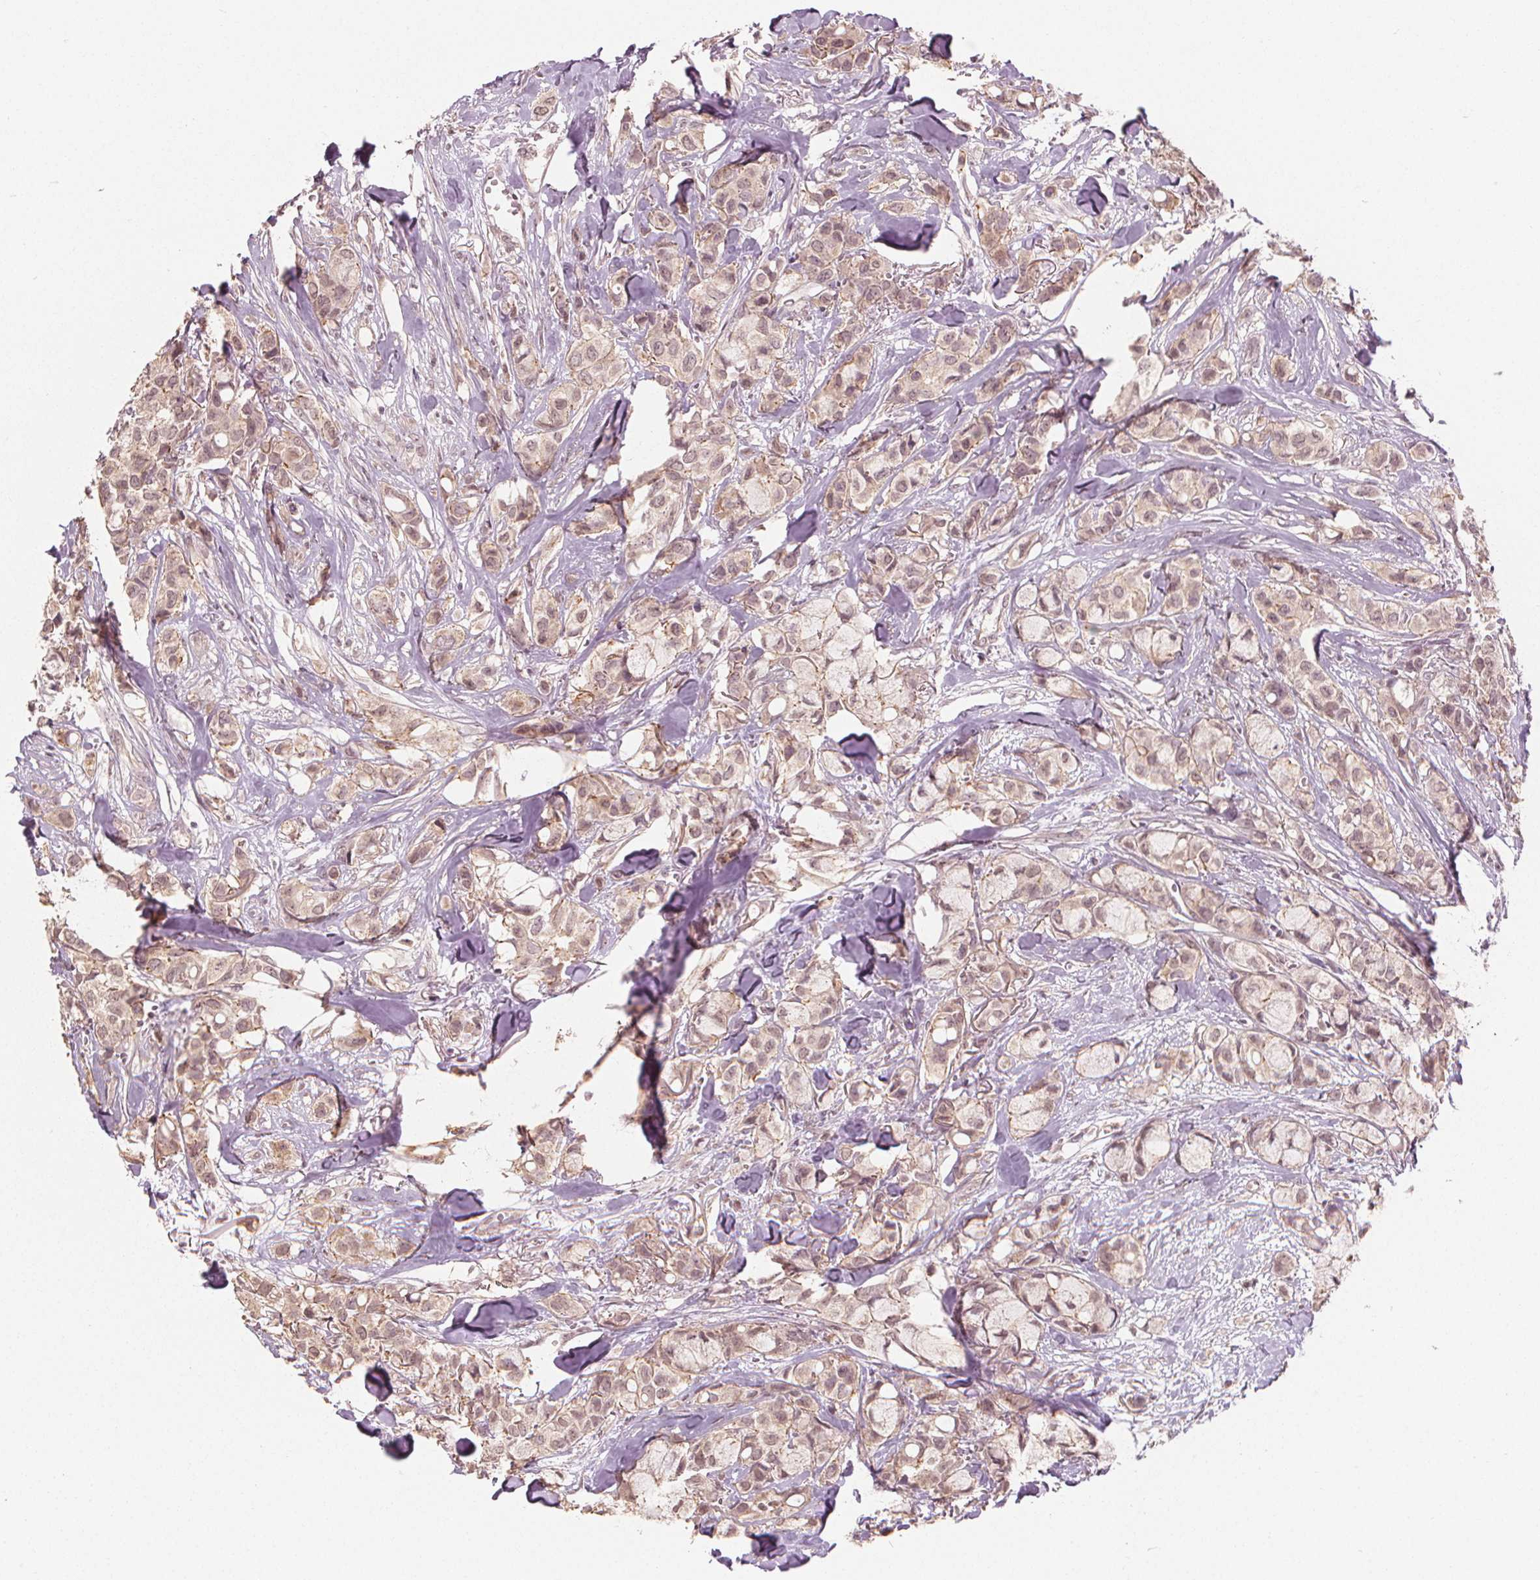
{"staining": {"intensity": "weak", "quantity": ">75%", "location": "nuclear"}, "tissue": "breast cancer", "cell_type": "Tumor cells", "image_type": "cancer", "snomed": [{"axis": "morphology", "description": "Duct carcinoma"}, {"axis": "topography", "description": "Breast"}], "caption": "Tumor cells demonstrate low levels of weak nuclear positivity in approximately >75% of cells in human breast intraductal carcinoma.", "gene": "CLBA1", "patient": {"sex": "female", "age": 85}}